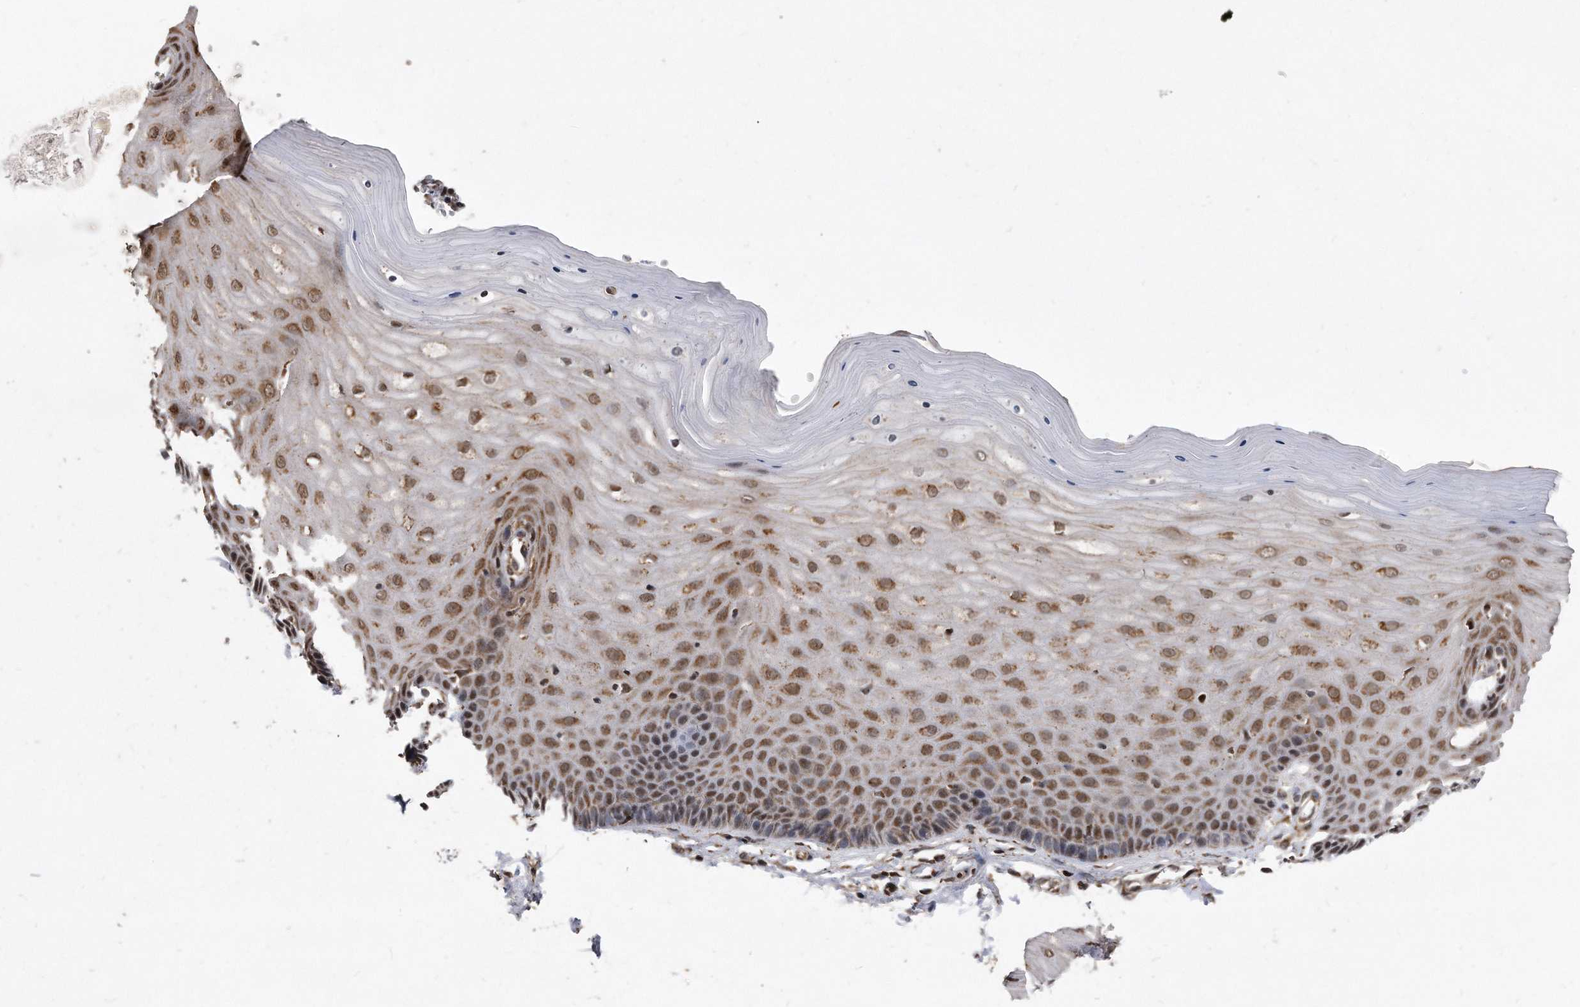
{"staining": {"intensity": "moderate", "quantity": ">75%", "location": "cytoplasmic/membranous,nuclear"}, "tissue": "cervix", "cell_type": "Glandular cells", "image_type": "normal", "snomed": [{"axis": "morphology", "description": "Normal tissue, NOS"}, {"axis": "topography", "description": "Cervix"}], "caption": "DAB (3,3'-diaminobenzidine) immunohistochemical staining of normal human cervix displays moderate cytoplasmic/membranous,nuclear protein positivity in approximately >75% of glandular cells.", "gene": "DUSP22", "patient": {"sex": "female", "age": 55}}